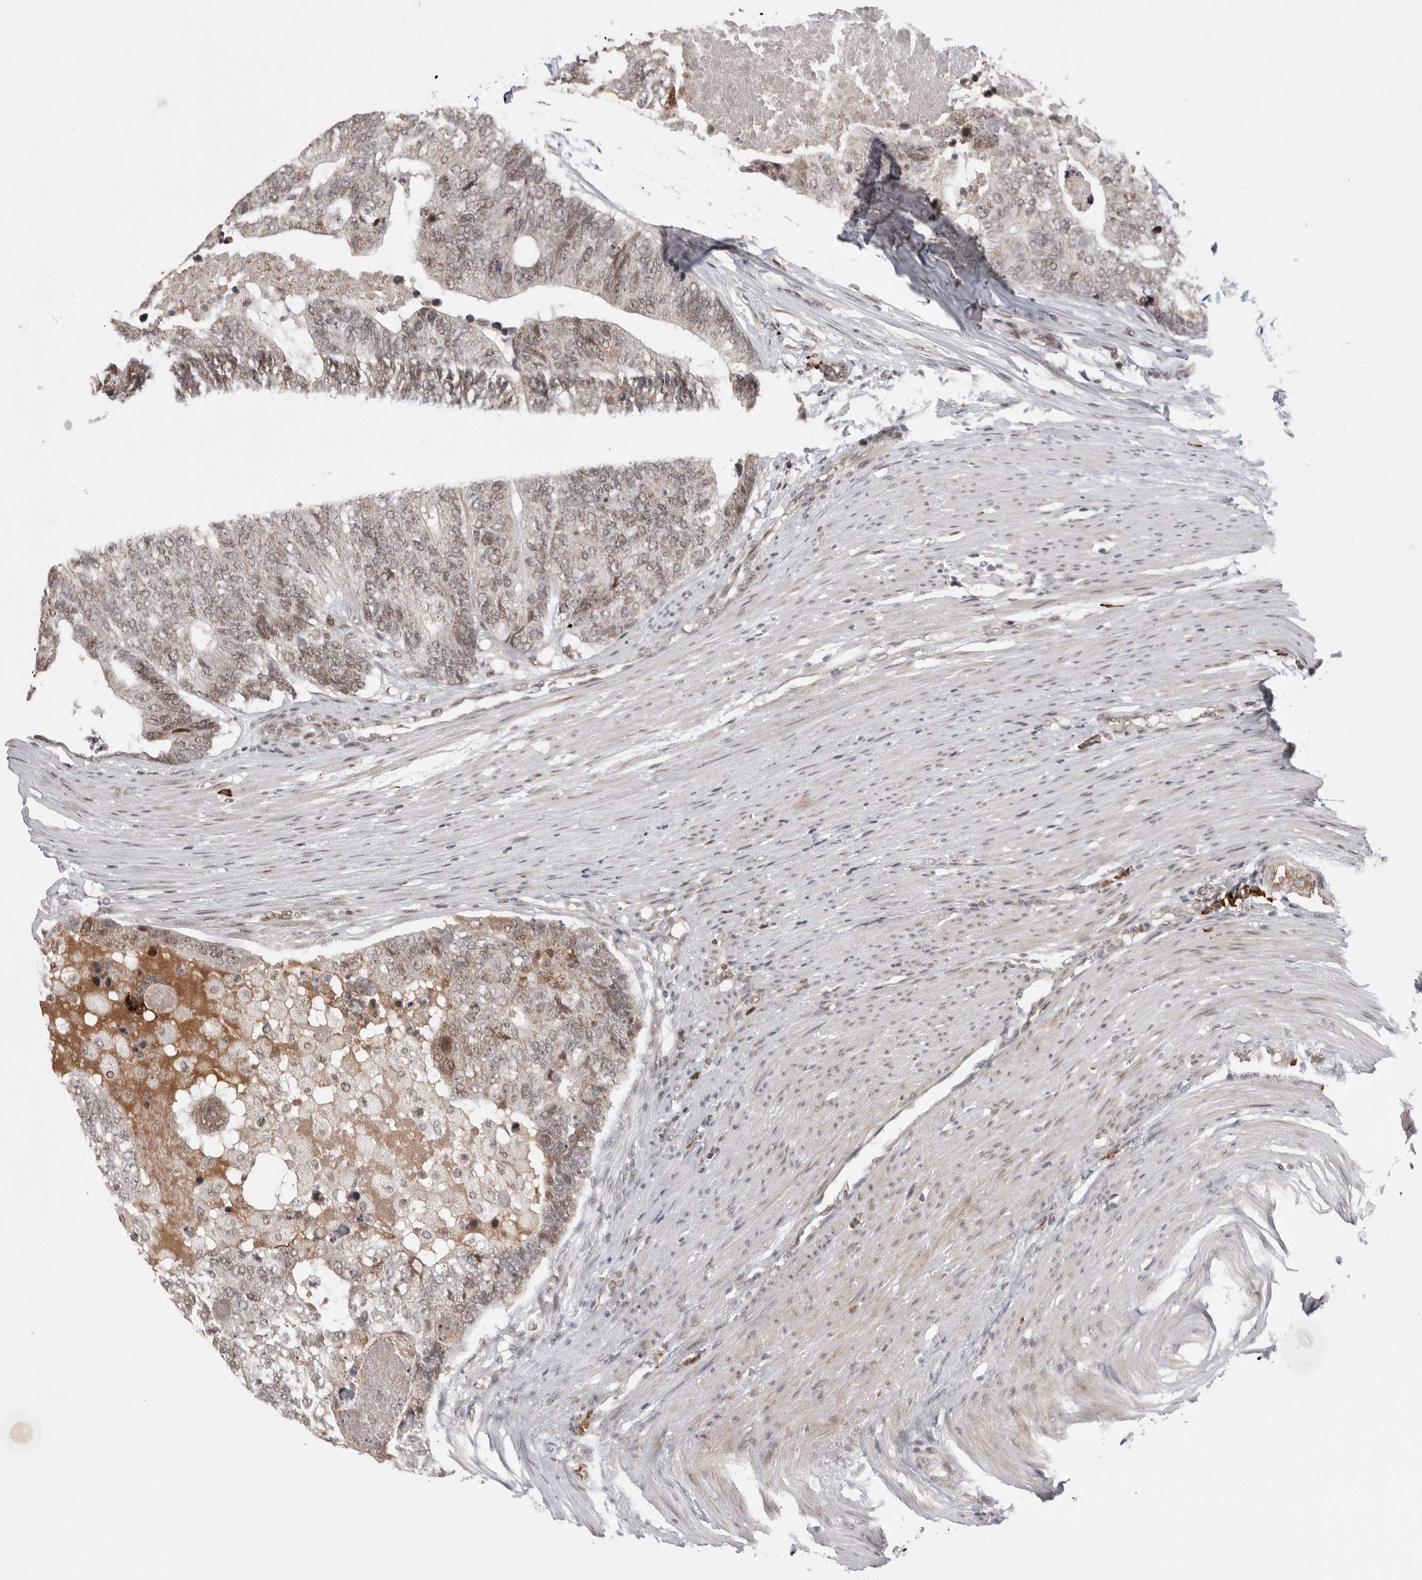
{"staining": {"intensity": "weak", "quantity": ">75%", "location": "nuclear"}, "tissue": "colorectal cancer", "cell_type": "Tumor cells", "image_type": "cancer", "snomed": [{"axis": "morphology", "description": "Adenocarcinoma, NOS"}, {"axis": "topography", "description": "Colon"}], "caption": "Colorectal cancer (adenocarcinoma) was stained to show a protein in brown. There is low levels of weak nuclear expression in about >75% of tumor cells.", "gene": "ZNF592", "patient": {"sex": "female", "age": 67}}